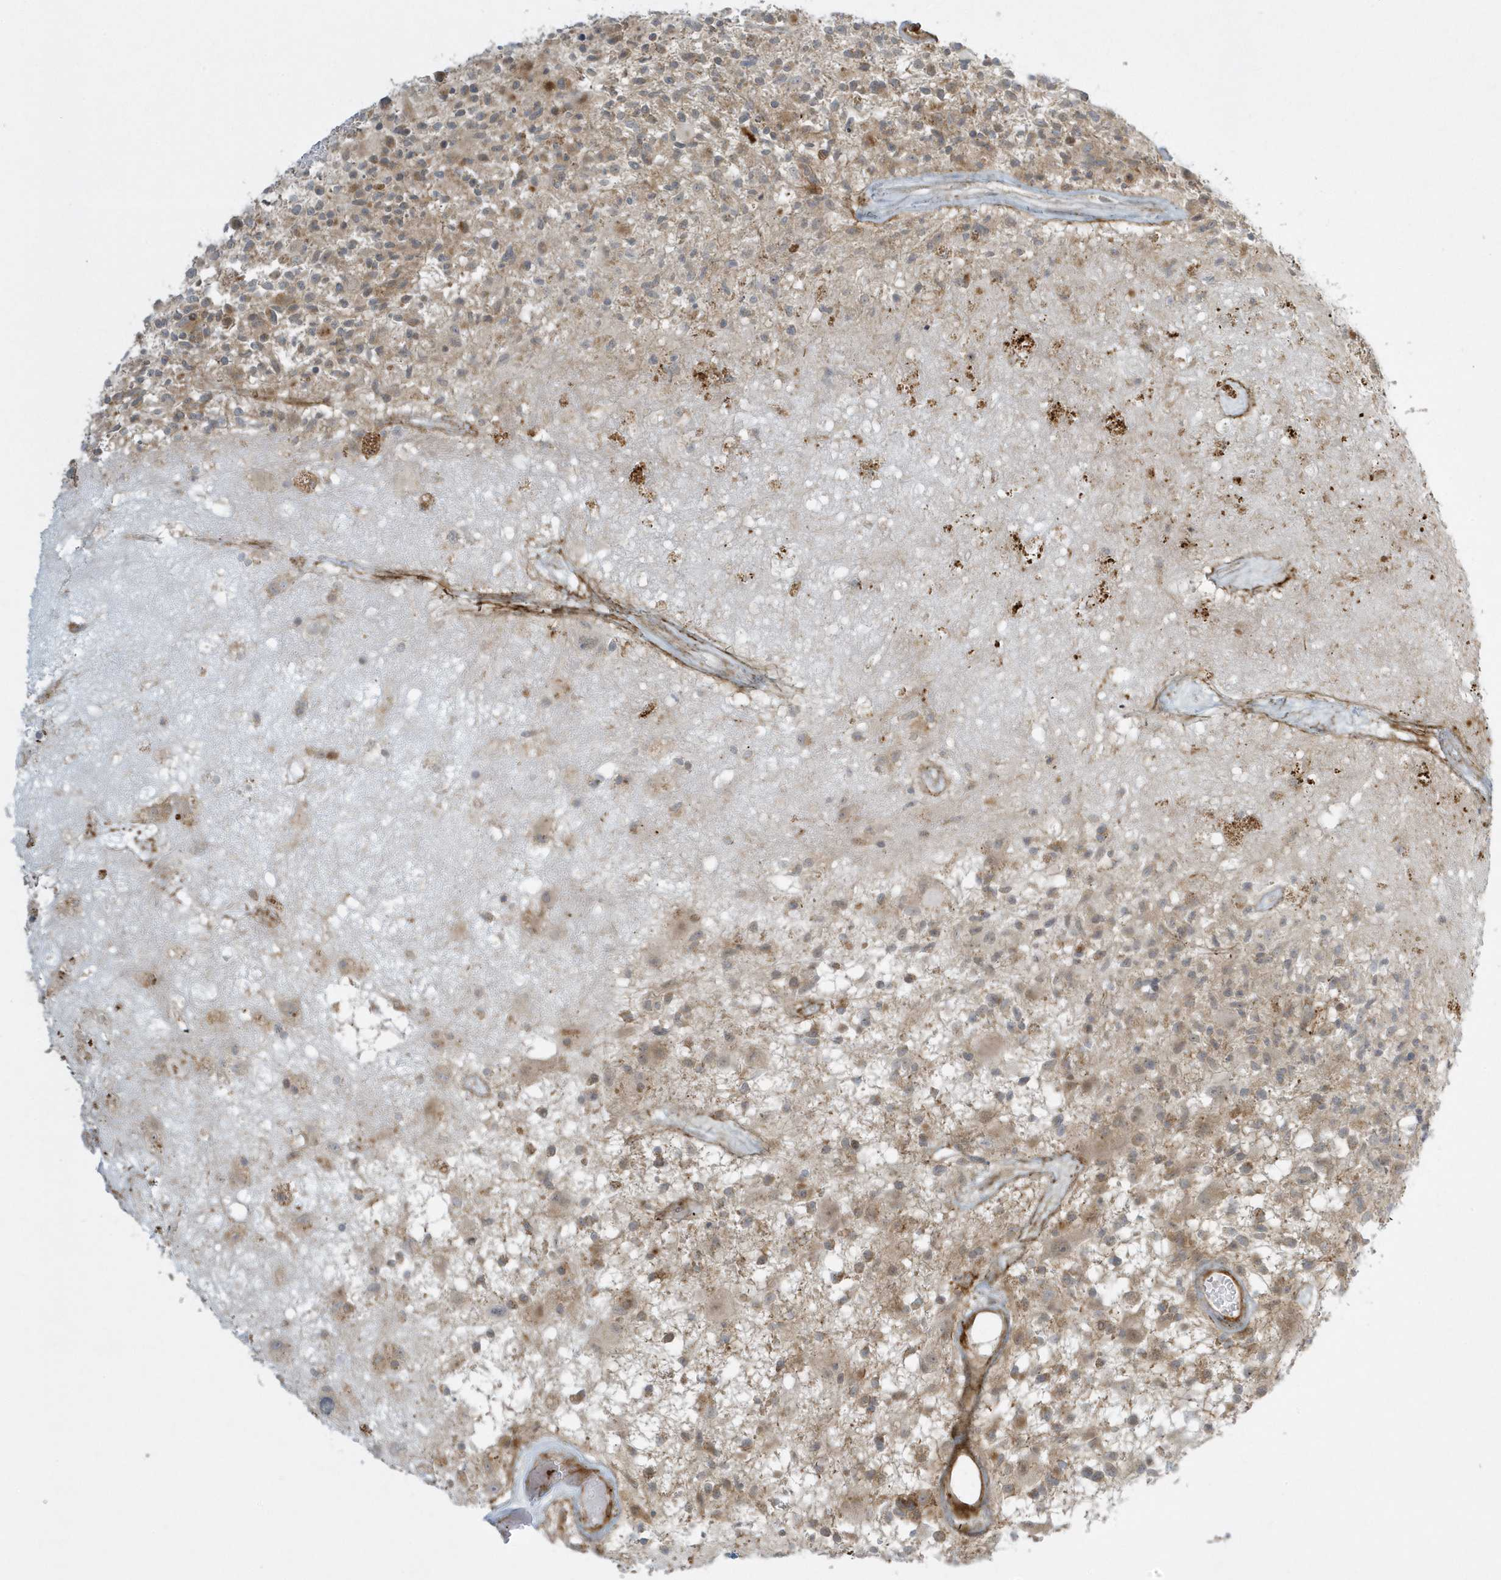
{"staining": {"intensity": "weak", "quantity": "25%-75%", "location": "cytoplasmic/membranous"}, "tissue": "glioma", "cell_type": "Tumor cells", "image_type": "cancer", "snomed": [{"axis": "morphology", "description": "Glioma, malignant, High grade"}, {"axis": "morphology", "description": "Glioblastoma, NOS"}, {"axis": "topography", "description": "Brain"}], "caption": "Glioblastoma tissue reveals weak cytoplasmic/membranous expression in approximately 25%-75% of tumor cells", "gene": "MASP2", "patient": {"sex": "male", "age": 60}}